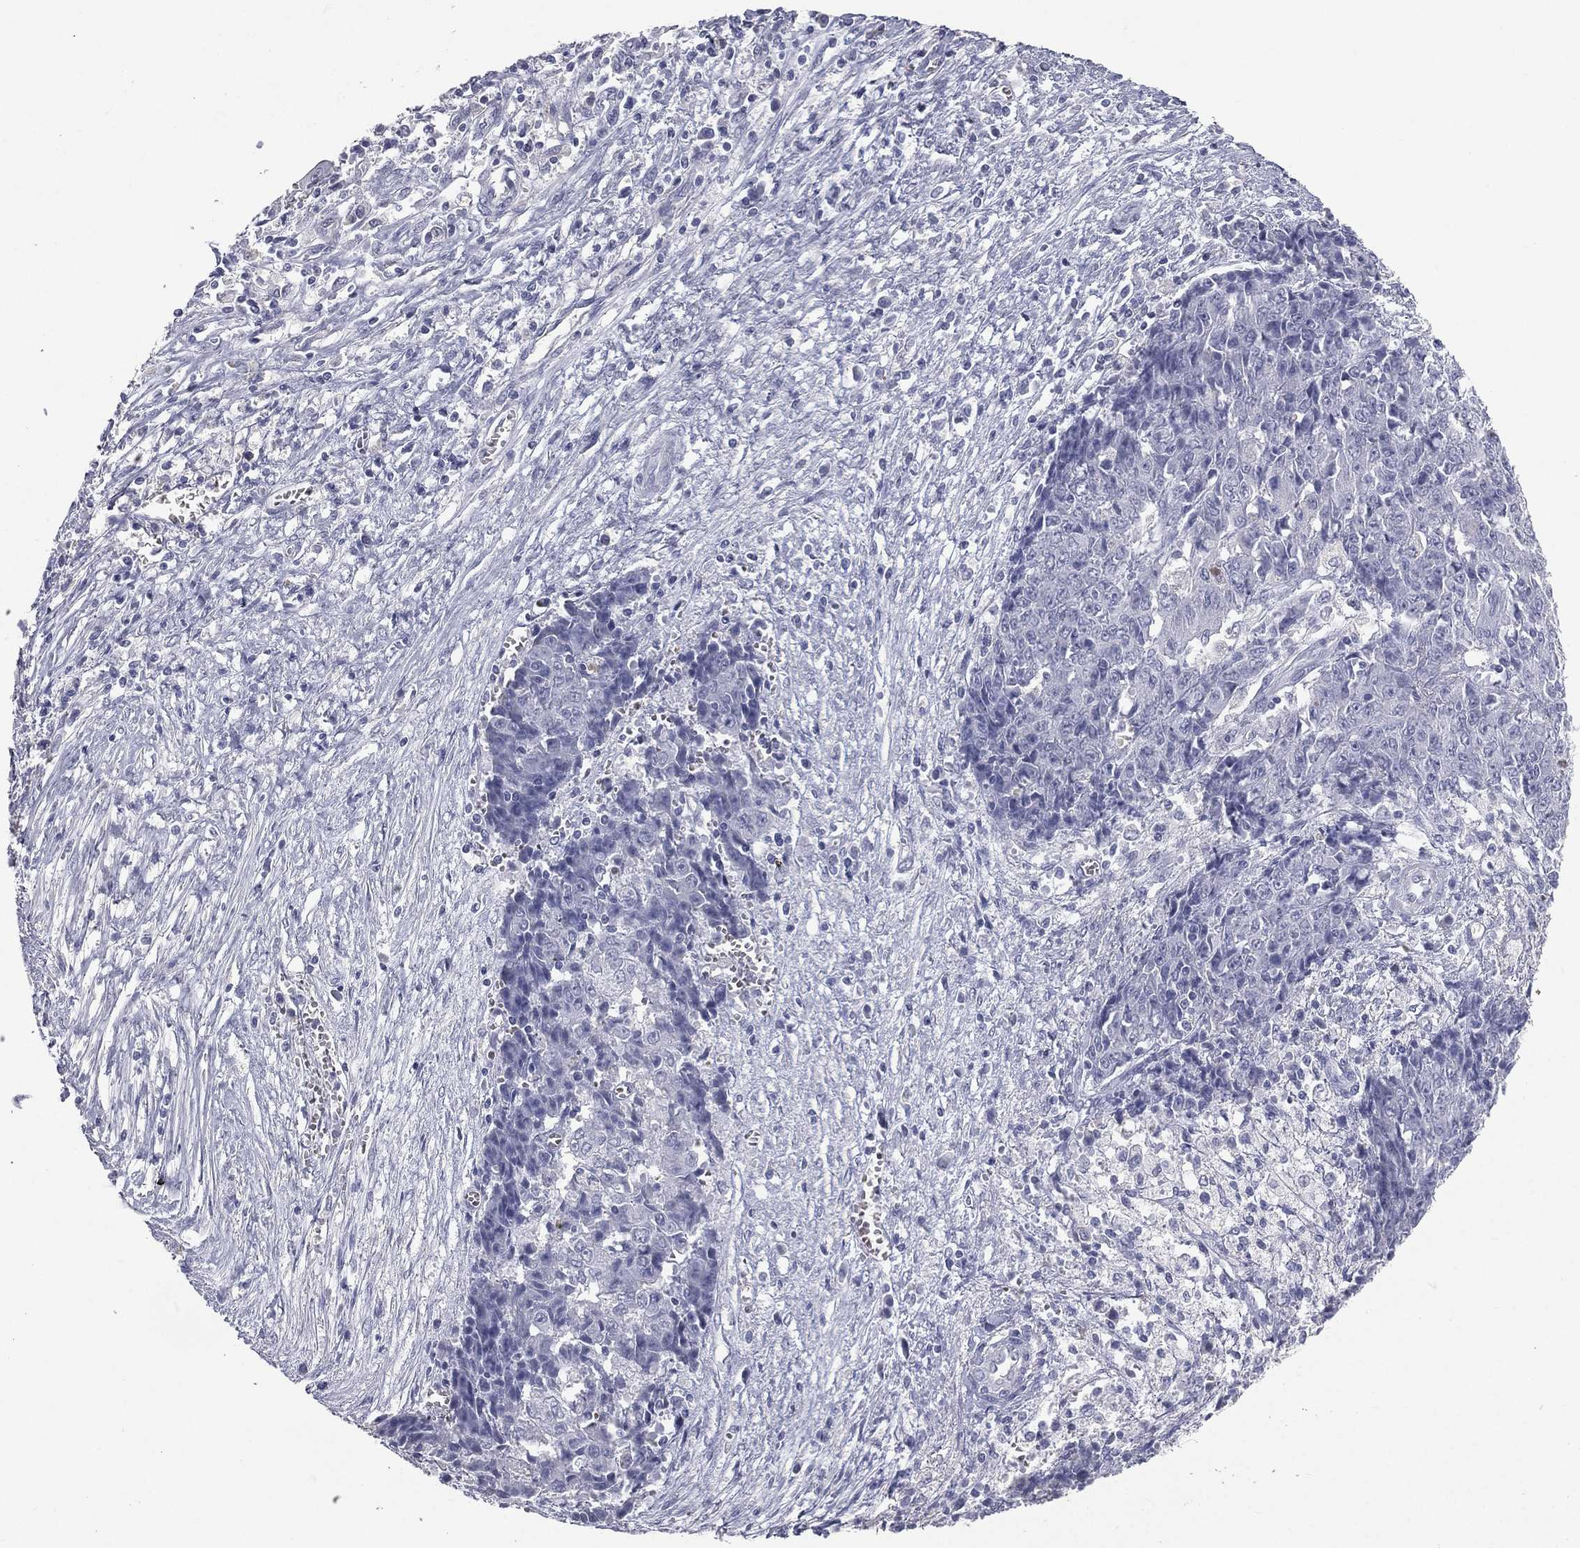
{"staining": {"intensity": "negative", "quantity": "none", "location": "none"}, "tissue": "ovarian cancer", "cell_type": "Tumor cells", "image_type": "cancer", "snomed": [{"axis": "morphology", "description": "Carcinoma, endometroid"}, {"axis": "topography", "description": "Ovary"}], "caption": "Protein analysis of endometroid carcinoma (ovarian) shows no significant expression in tumor cells.", "gene": "ESX1", "patient": {"sex": "female", "age": 42}}